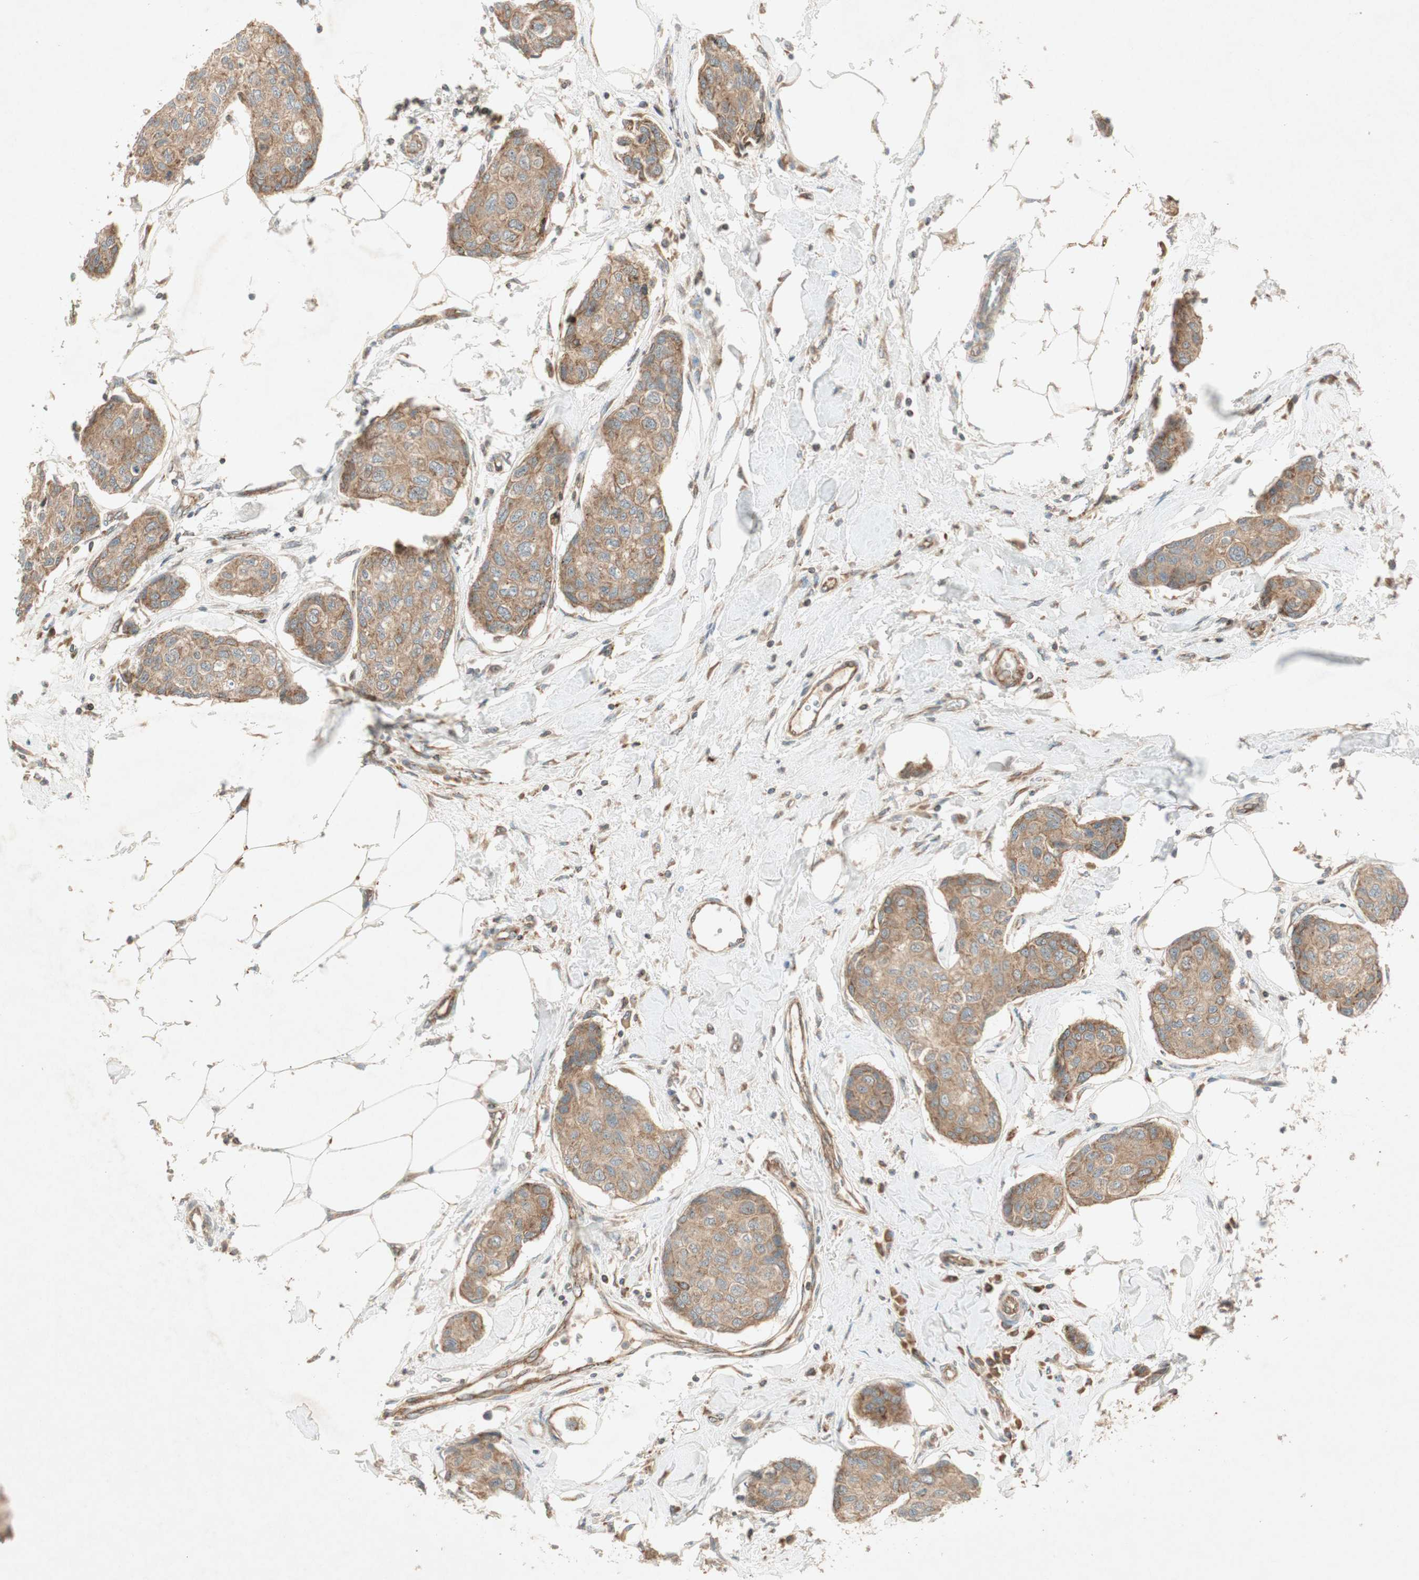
{"staining": {"intensity": "moderate", "quantity": ">75%", "location": "cytoplasmic/membranous"}, "tissue": "breast cancer", "cell_type": "Tumor cells", "image_type": "cancer", "snomed": [{"axis": "morphology", "description": "Duct carcinoma"}, {"axis": "topography", "description": "Breast"}], "caption": "Immunohistochemical staining of human intraductal carcinoma (breast) shows medium levels of moderate cytoplasmic/membranous protein expression in approximately >75% of tumor cells.", "gene": "CHADL", "patient": {"sex": "female", "age": 80}}